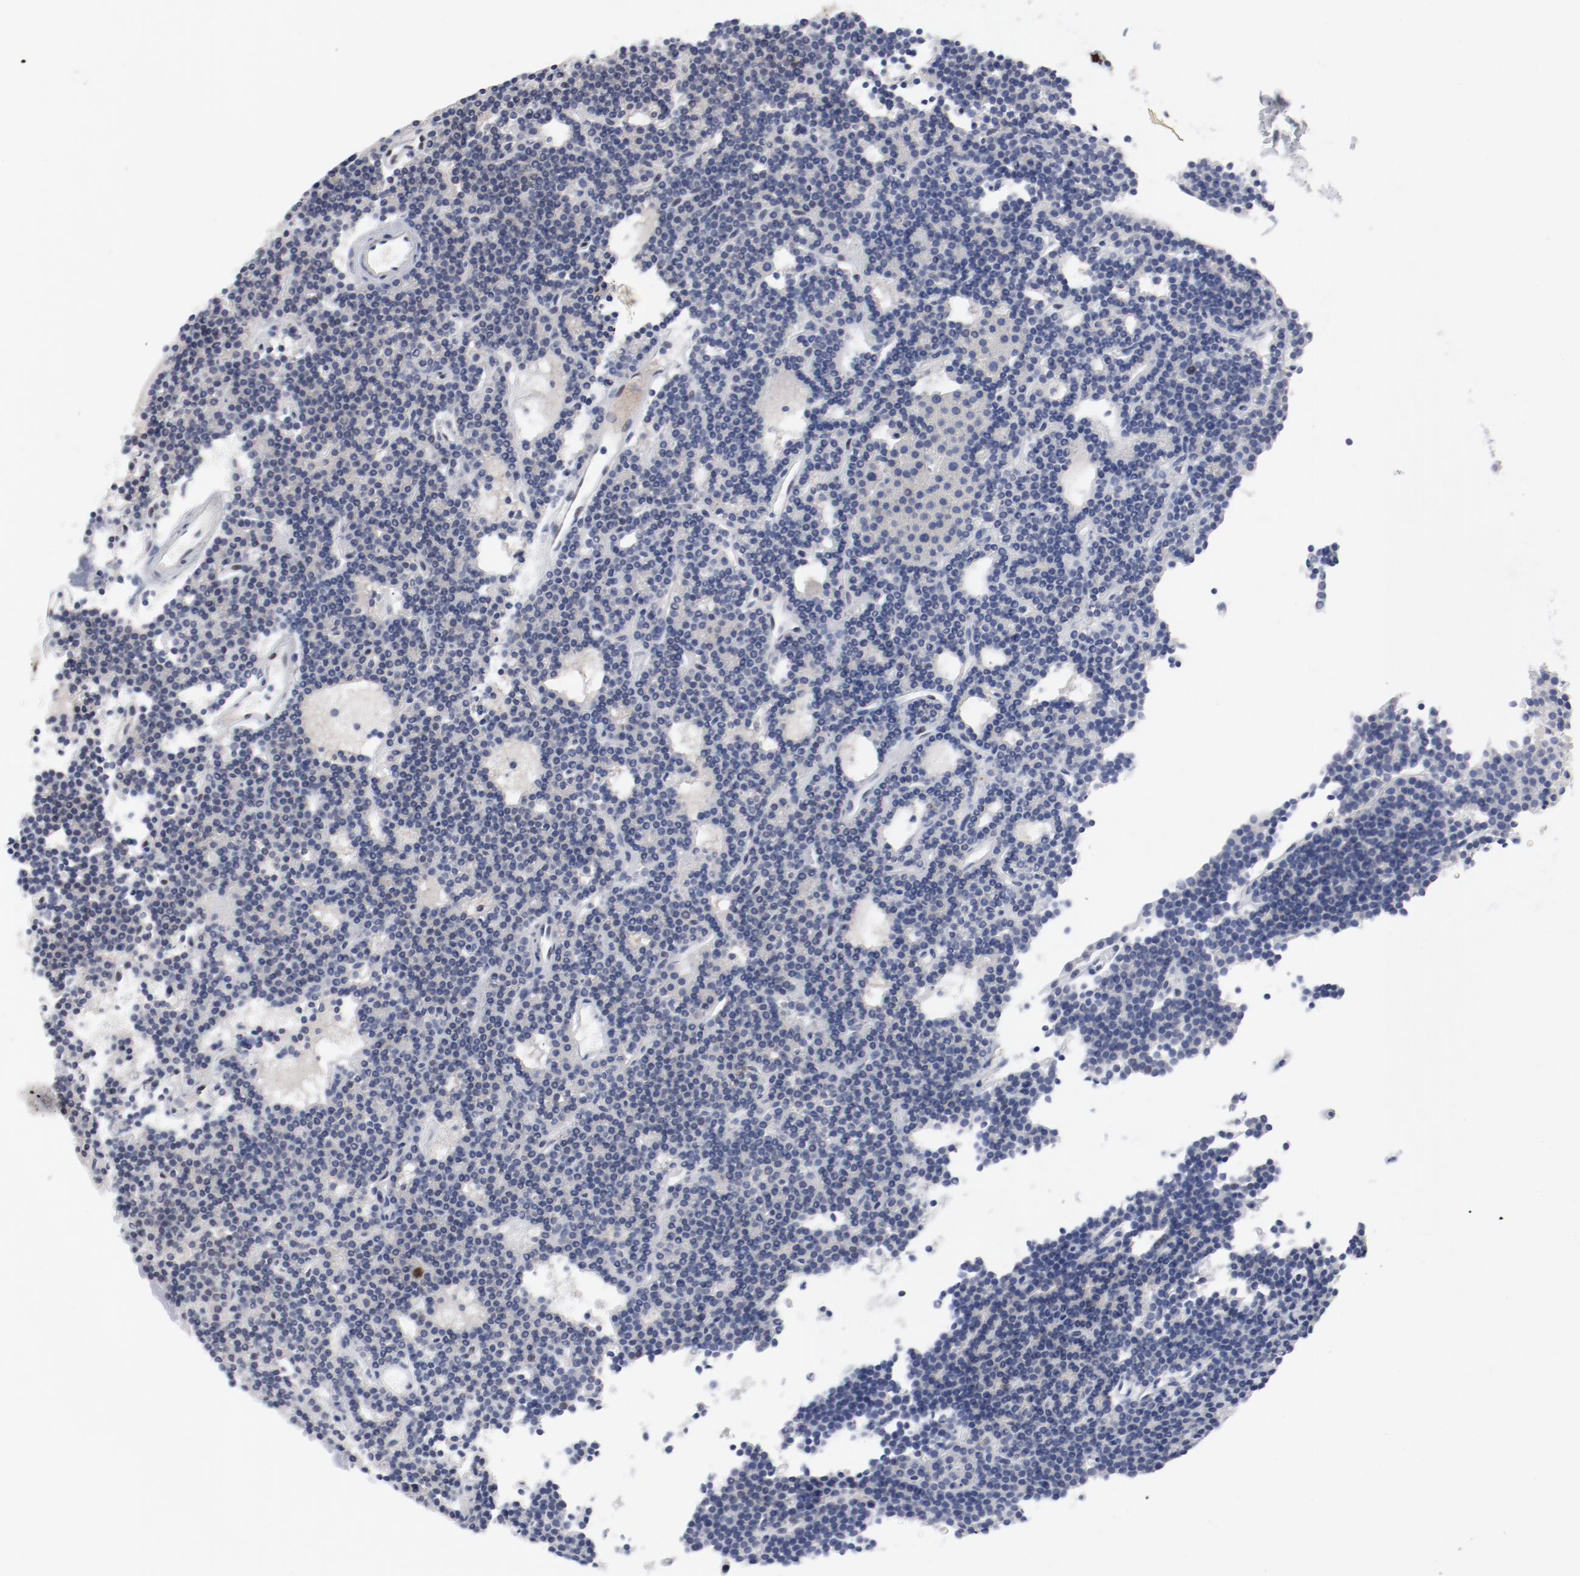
{"staining": {"intensity": "weak", "quantity": "<25%", "location": "cytoplasmic/membranous,nuclear"}, "tissue": "parathyroid gland", "cell_type": "Glandular cells", "image_type": "normal", "snomed": [{"axis": "morphology", "description": "Normal tissue, NOS"}, {"axis": "topography", "description": "Parathyroid gland"}], "caption": "This is an IHC histopathology image of benign parathyroid gland. There is no expression in glandular cells.", "gene": "POLD1", "patient": {"sex": "female", "age": 45}}